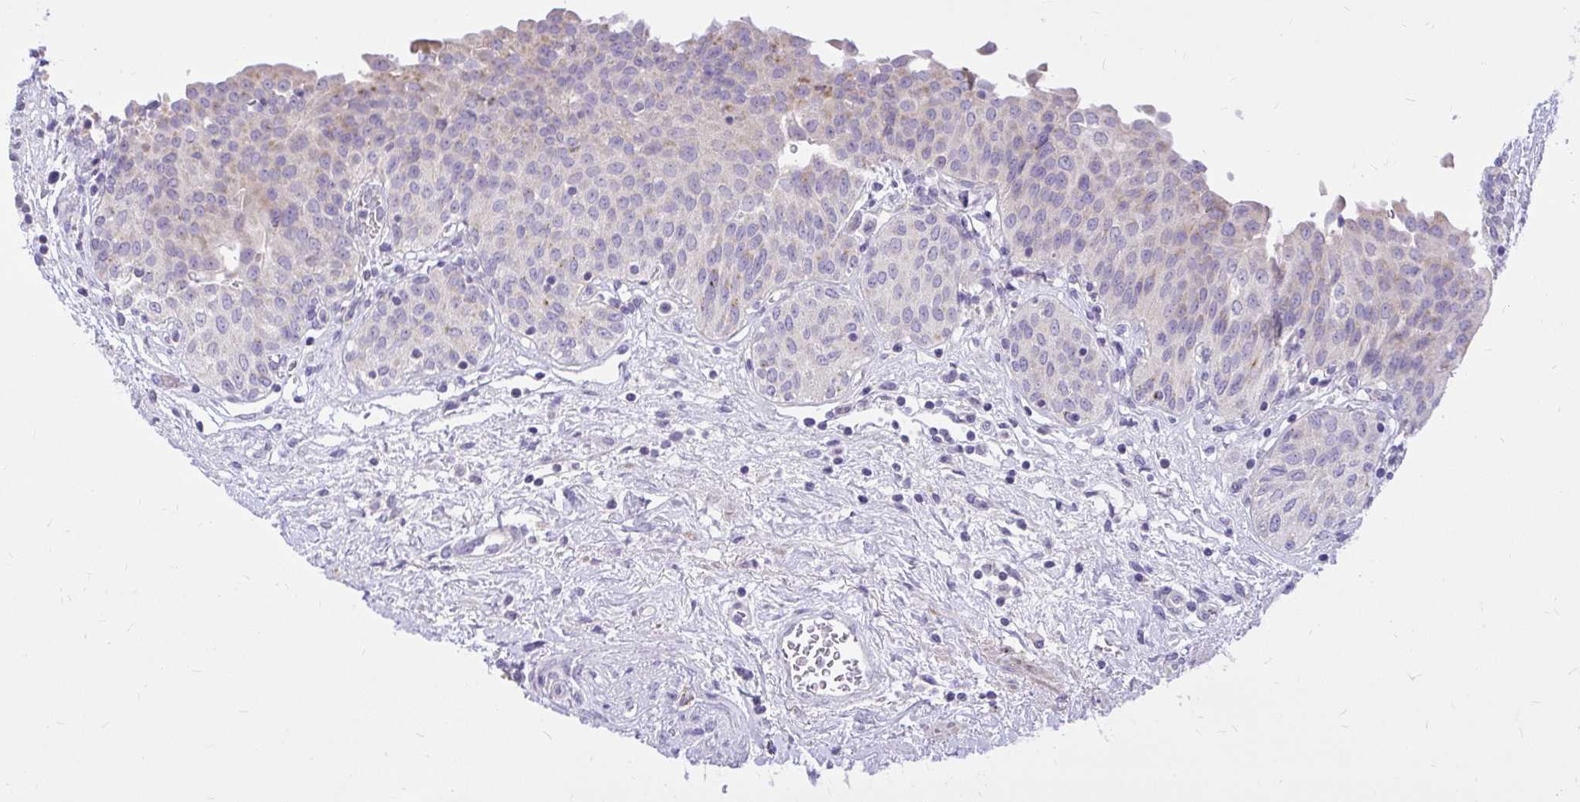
{"staining": {"intensity": "moderate", "quantity": "<25%", "location": "cytoplasmic/membranous"}, "tissue": "urinary bladder", "cell_type": "Urothelial cells", "image_type": "normal", "snomed": [{"axis": "morphology", "description": "Normal tissue, NOS"}, {"axis": "topography", "description": "Urinary bladder"}], "caption": "Urinary bladder stained with a brown dye exhibits moderate cytoplasmic/membranous positive staining in about <25% of urothelial cells.", "gene": "PKN3", "patient": {"sex": "male", "age": 68}}